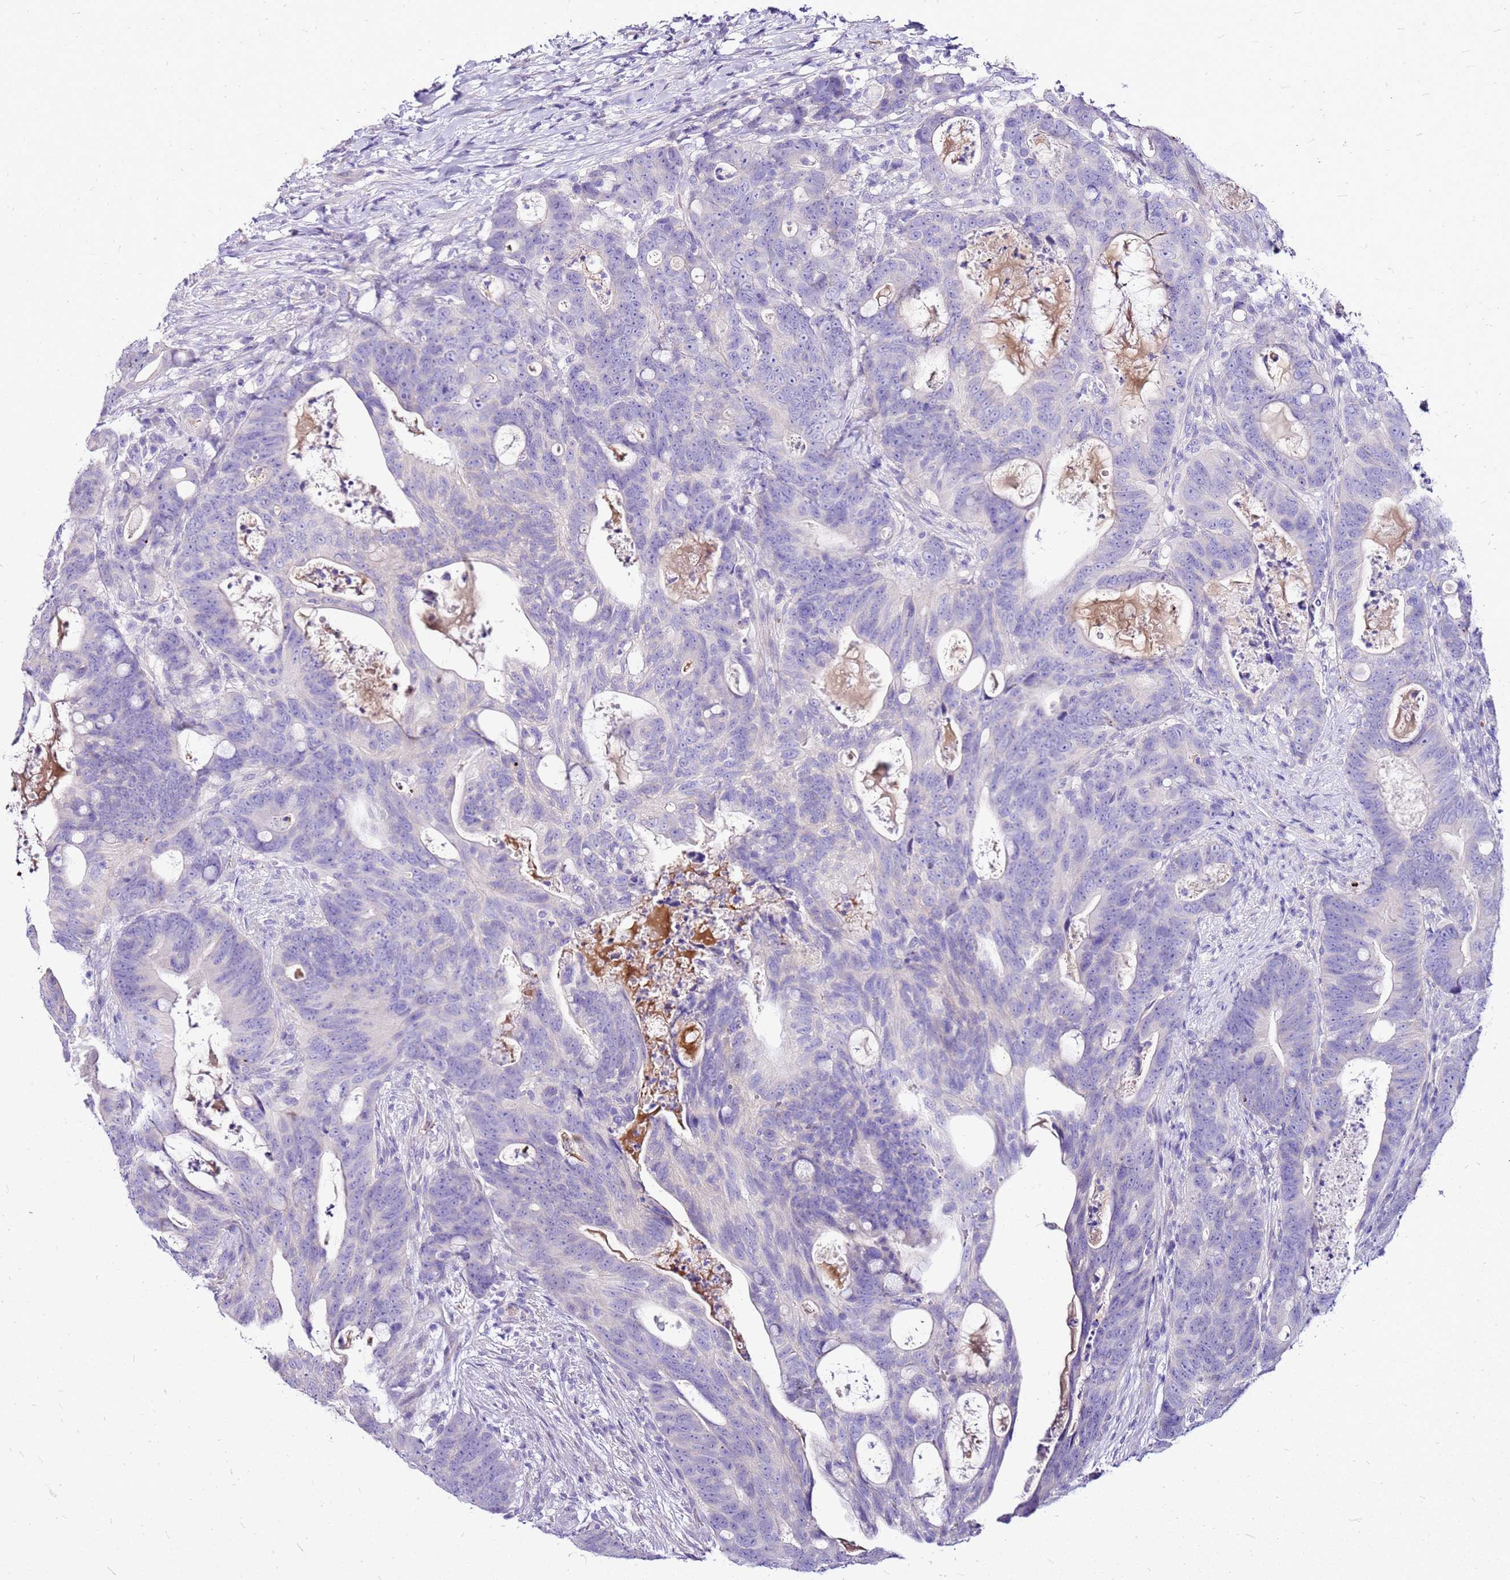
{"staining": {"intensity": "negative", "quantity": "none", "location": "none"}, "tissue": "colorectal cancer", "cell_type": "Tumor cells", "image_type": "cancer", "snomed": [{"axis": "morphology", "description": "Adenocarcinoma, NOS"}, {"axis": "topography", "description": "Colon"}], "caption": "Human adenocarcinoma (colorectal) stained for a protein using immunohistochemistry displays no expression in tumor cells.", "gene": "DCDC2B", "patient": {"sex": "female", "age": 82}}